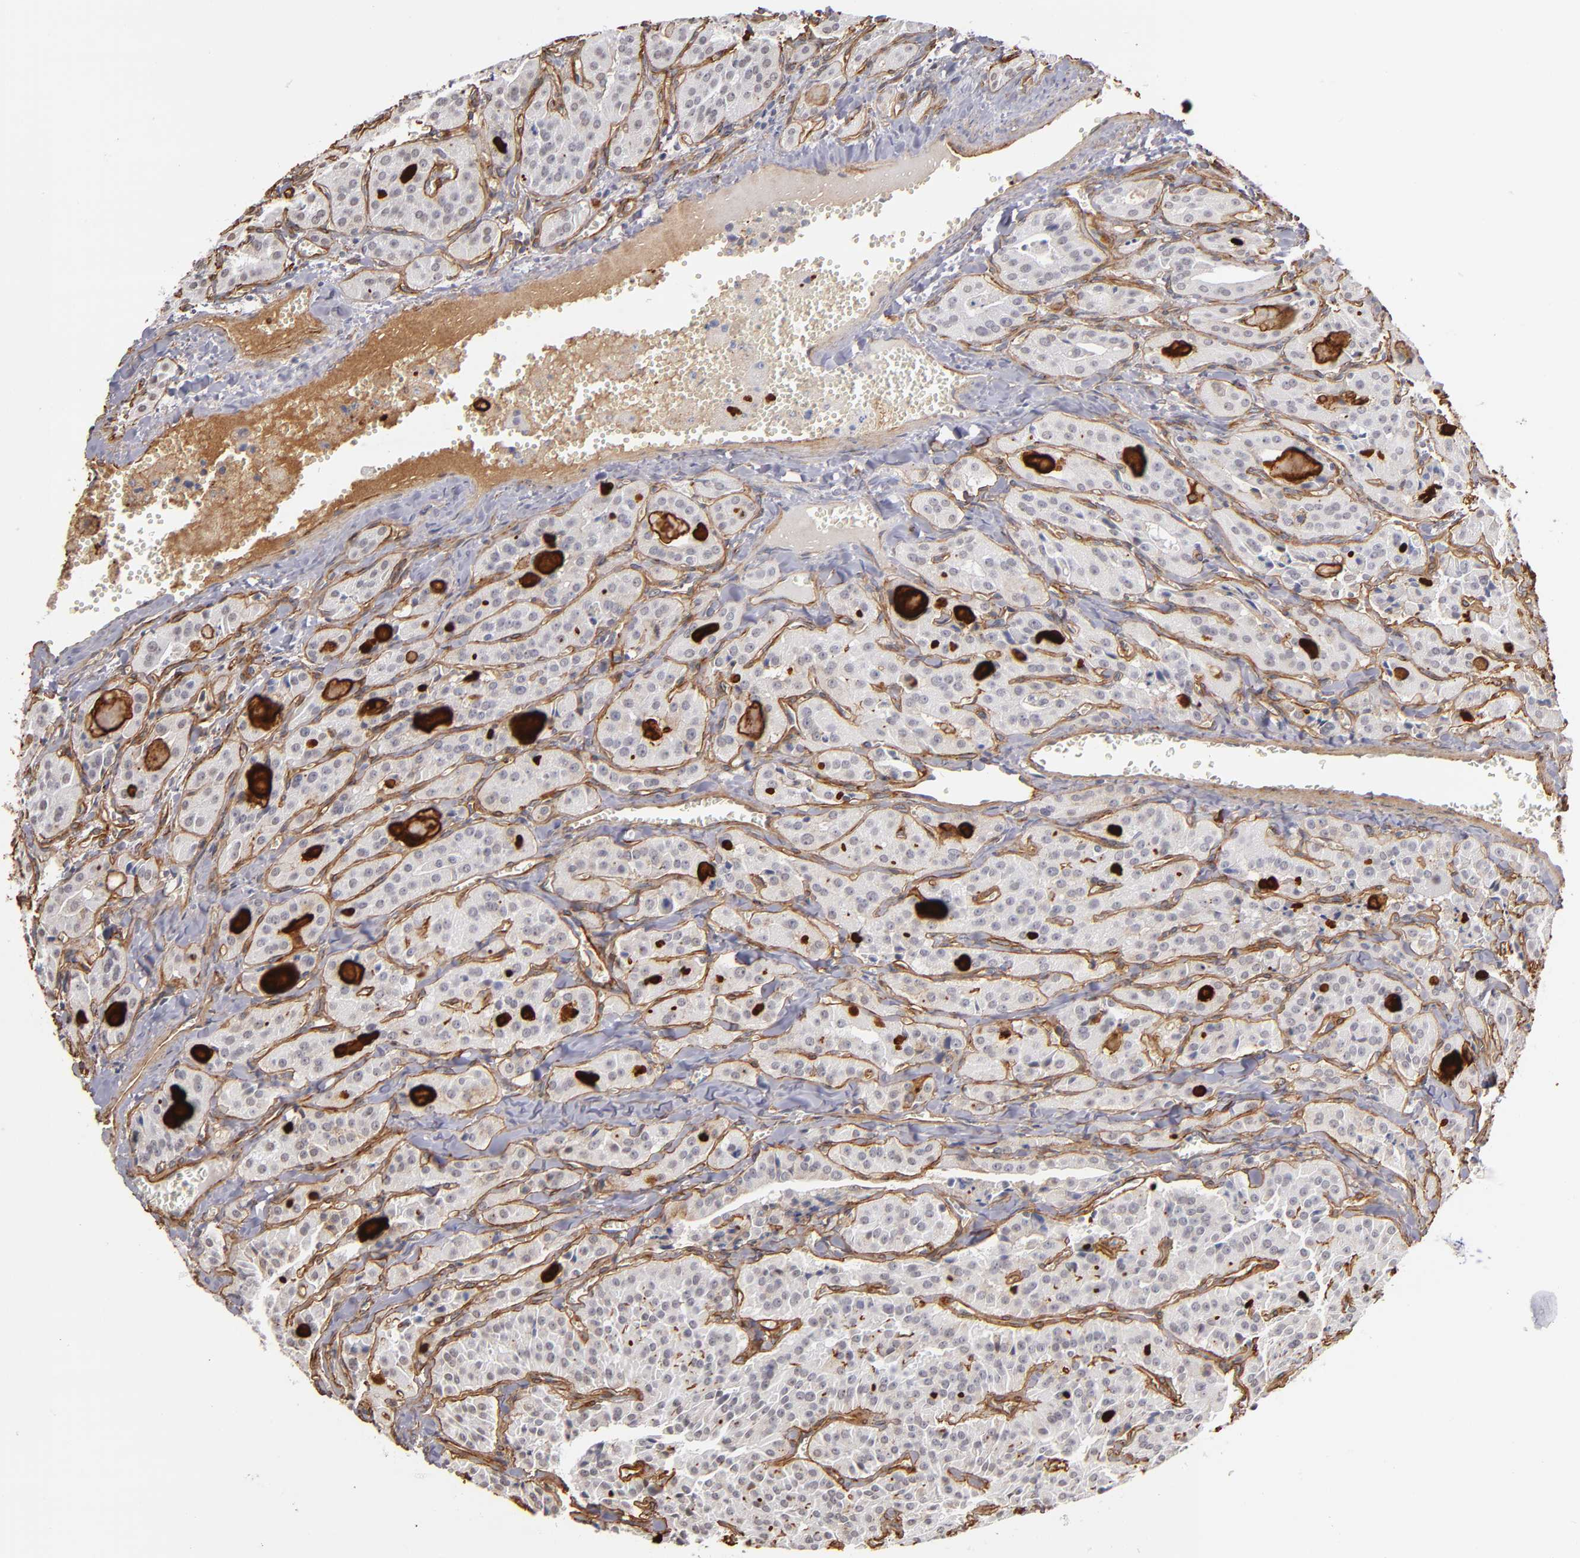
{"staining": {"intensity": "moderate", "quantity": ">75%", "location": "cytoplasmic/membranous"}, "tissue": "thyroid cancer", "cell_type": "Tumor cells", "image_type": "cancer", "snomed": [{"axis": "morphology", "description": "Carcinoma, NOS"}, {"axis": "topography", "description": "Thyroid gland"}], "caption": "Brown immunohistochemical staining in human carcinoma (thyroid) shows moderate cytoplasmic/membranous staining in about >75% of tumor cells.", "gene": "LAMC1", "patient": {"sex": "male", "age": 76}}